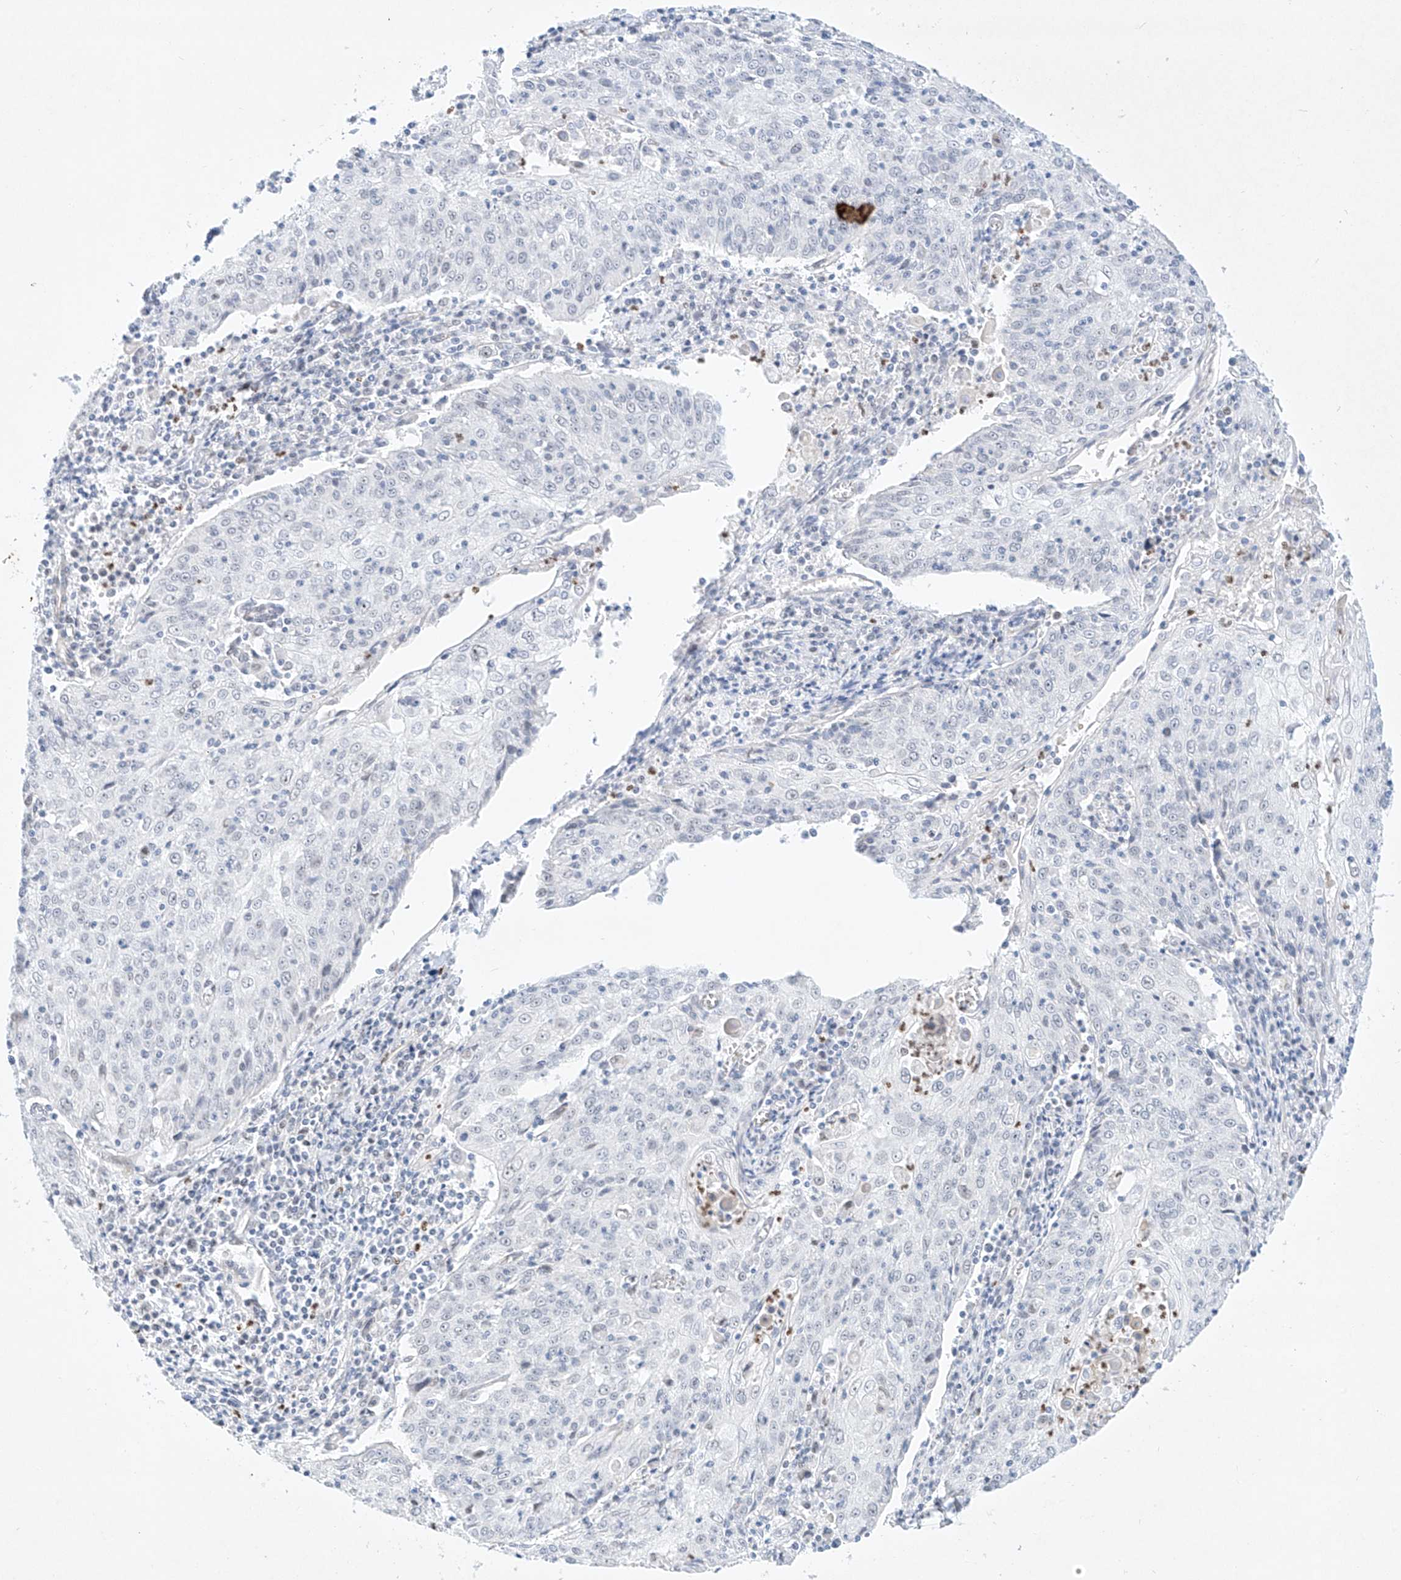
{"staining": {"intensity": "negative", "quantity": "none", "location": "none"}, "tissue": "cervical cancer", "cell_type": "Tumor cells", "image_type": "cancer", "snomed": [{"axis": "morphology", "description": "Squamous cell carcinoma, NOS"}, {"axis": "topography", "description": "Cervix"}], "caption": "High magnification brightfield microscopy of cervical cancer stained with DAB (brown) and counterstained with hematoxylin (blue): tumor cells show no significant positivity.", "gene": "REEP2", "patient": {"sex": "female", "age": 48}}